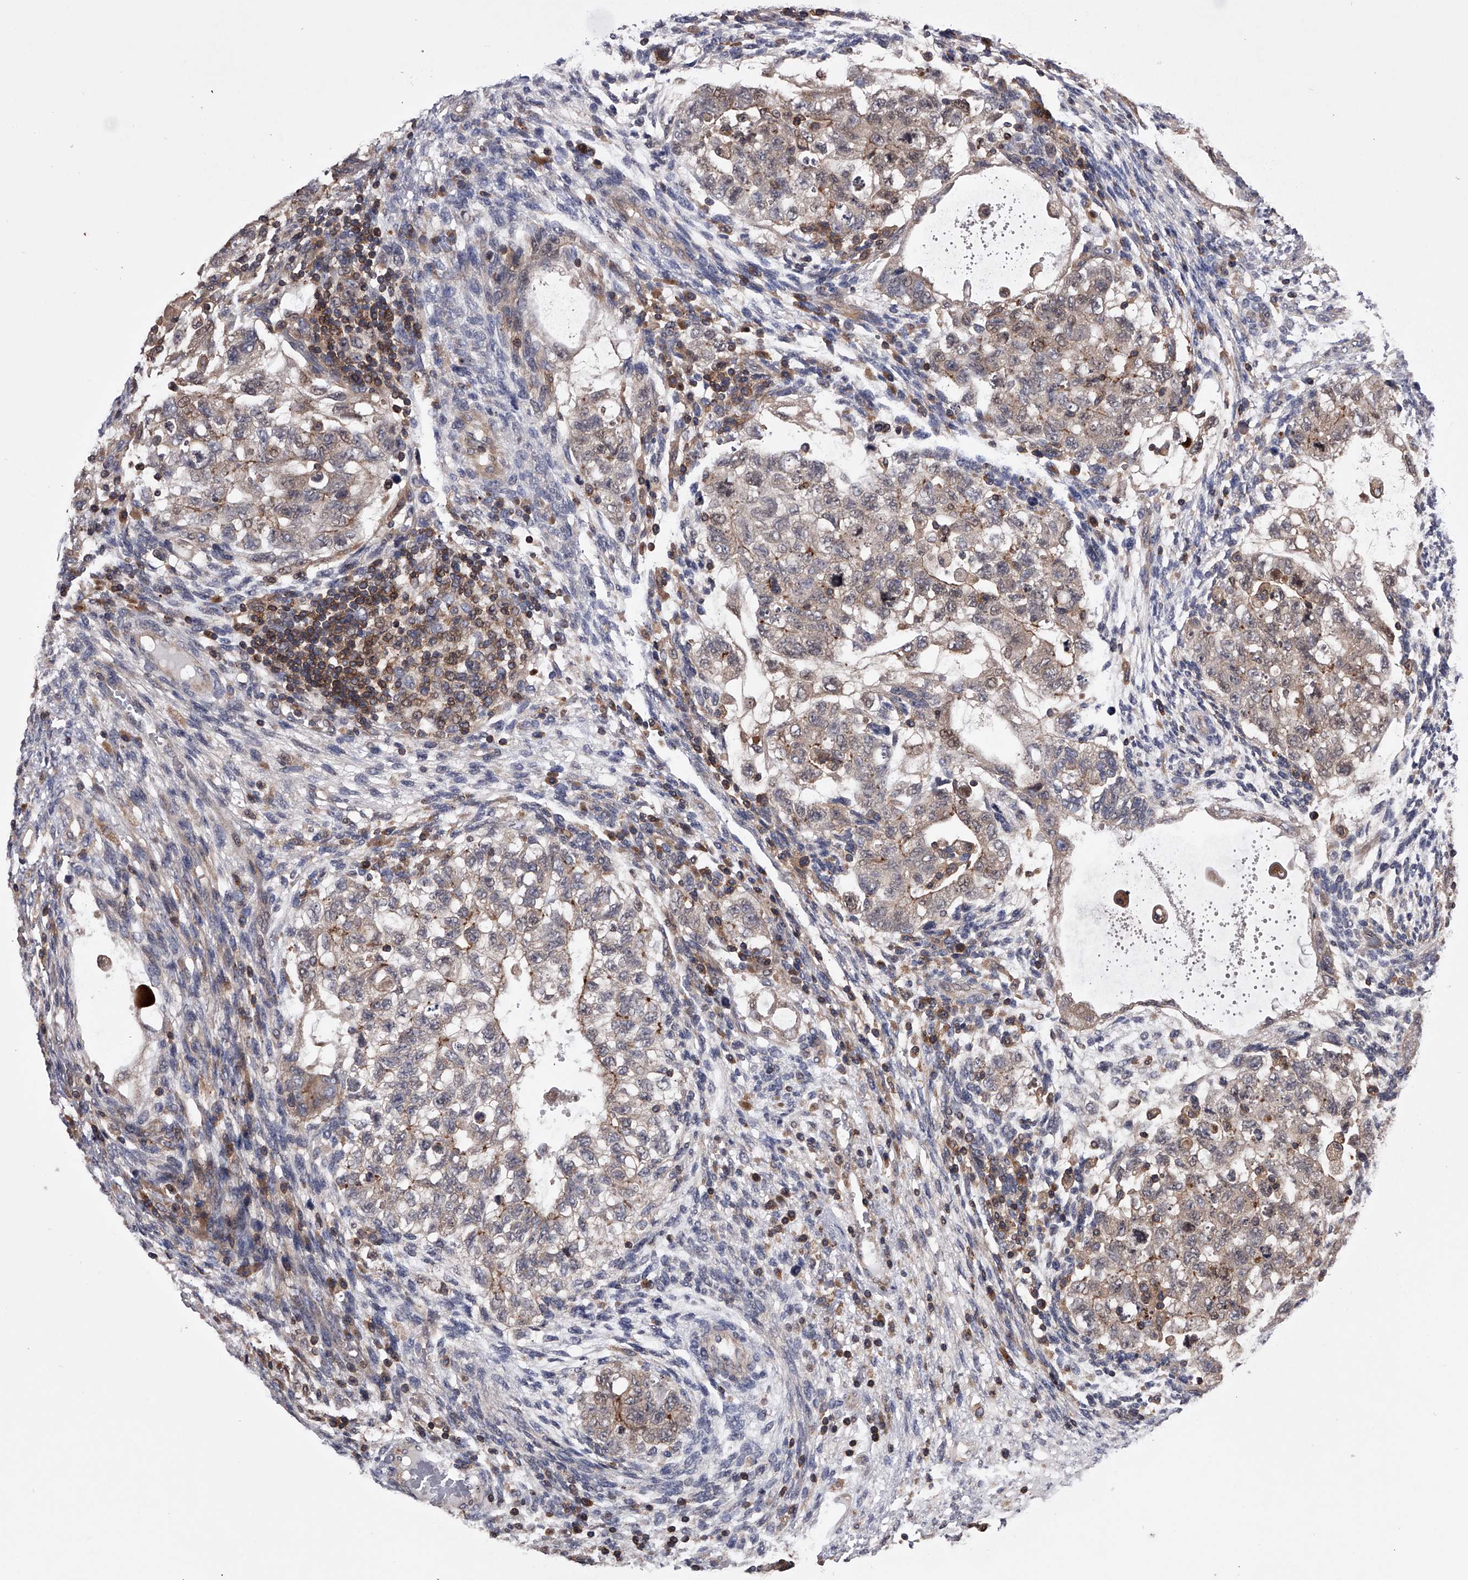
{"staining": {"intensity": "weak", "quantity": "25%-75%", "location": "cytoplasmic/membranous"}, "tissue": "testis cancer", "cell_type": "Tumor cells", "image_type": "cancer", "snomed": [{"axis": "morphology", "description": "Carcinoma, Embryonal, NOS"}, {"axis": "topography", "description": "Testis"}], "caption": "Immunohistochemical staining of human testis embryonal carcinoma displays low levels of weak cytoplasmic/membranous protein expression in about 25%-75% of tumor cells. (brown staining indicates protein expression, while blue staining denotes nuclei).", "gene": "PAN3", "patient": {"sex": "male", "age": 36}}